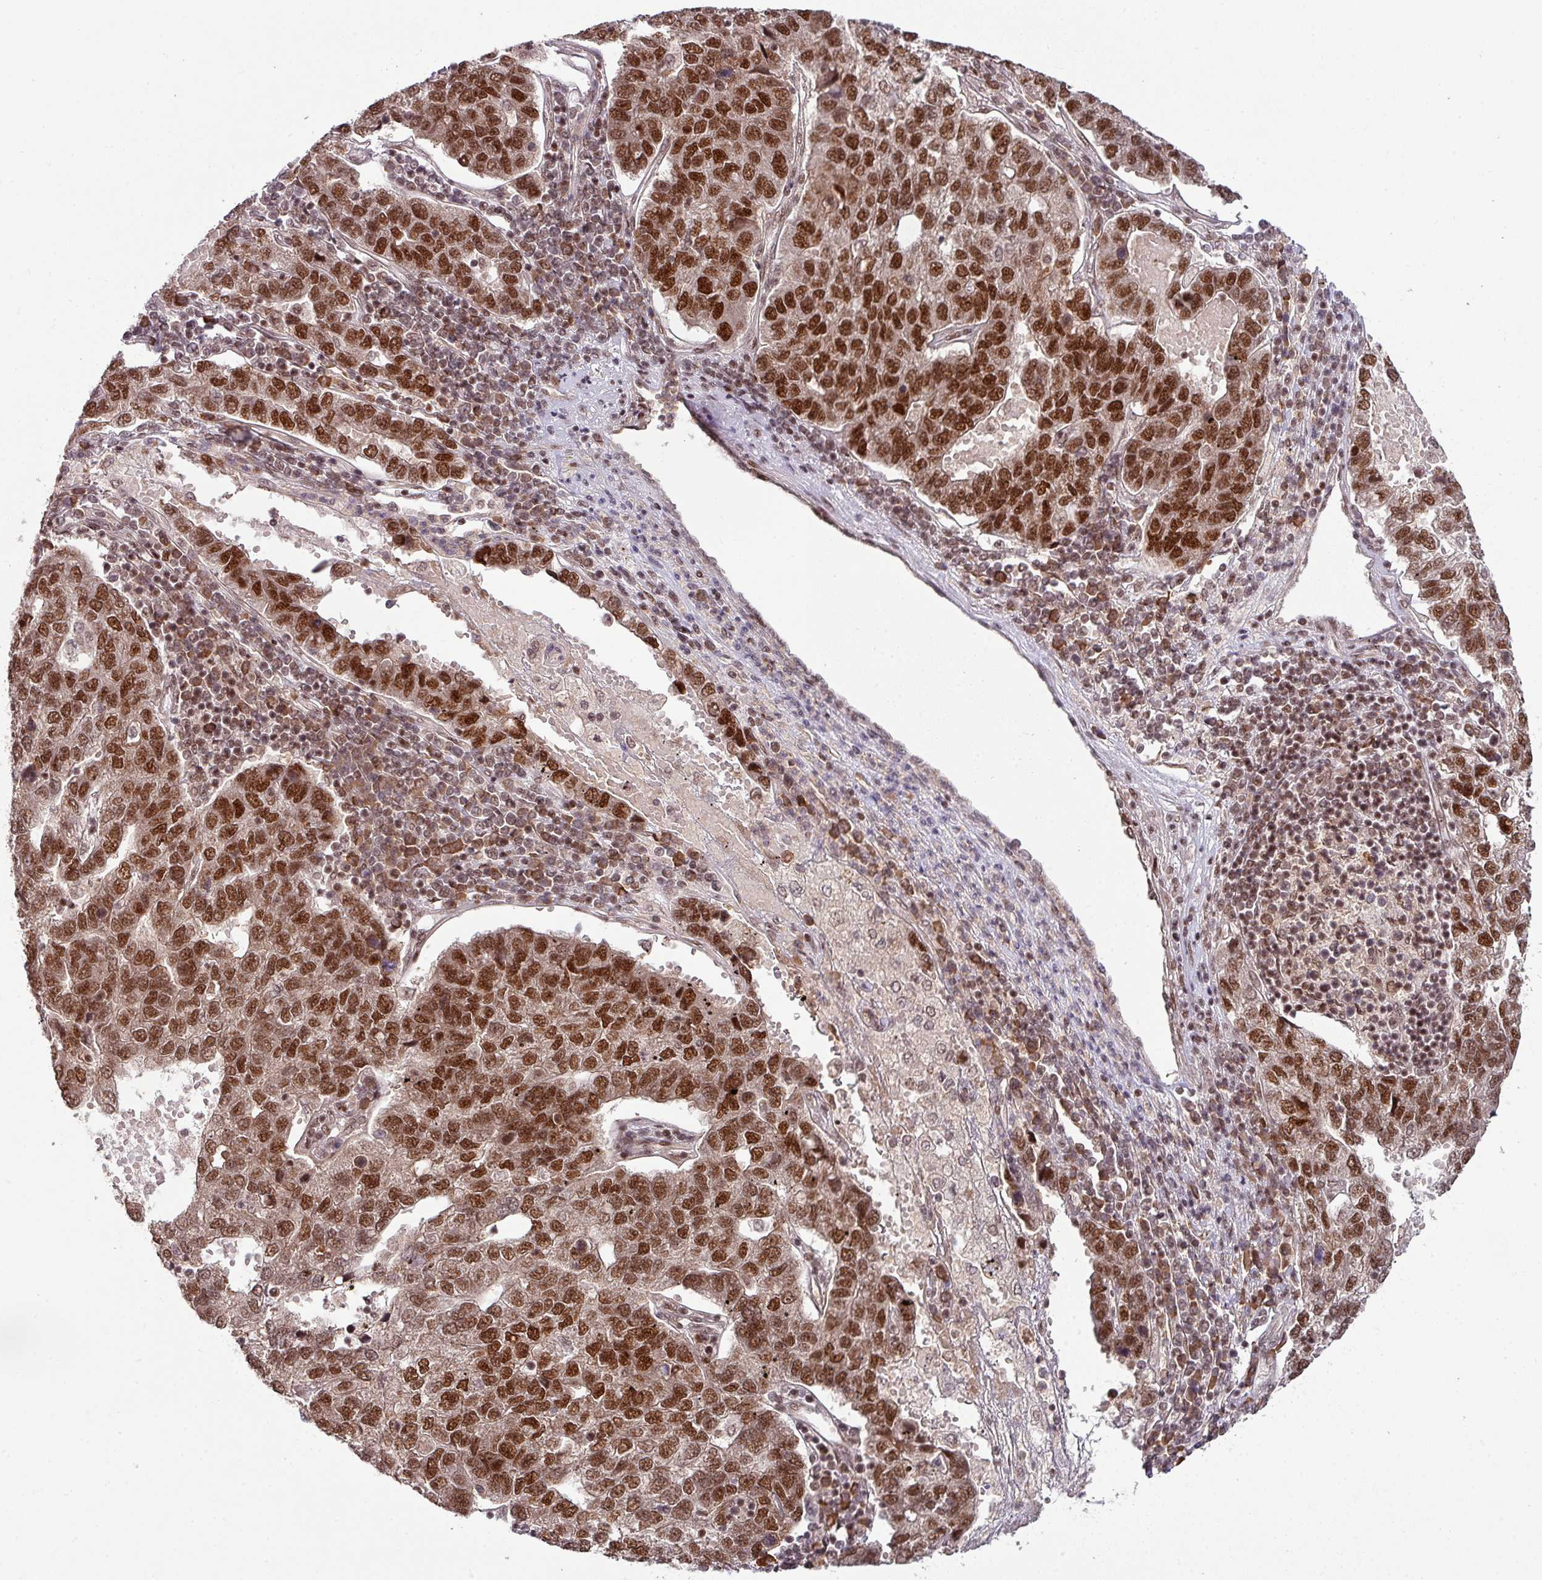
{"staining": {"intensity": "strong", "quantity": ">75%", "location": "nuclear"}, "tissue": "pancreatic cancer", "cell_type": "Tumor cells", "image_type": "cancer", "snomed": [{"axis": "morphology", "description": "Adenocarcinoma, NOS"}, {"axis": "topography", "description": "Pancreas"}], "caption": "A photomicrograph of adenocarcinoma (pancreatic) stained for a protein shows strong nuclear brown staining in tumor cells.", "gene": "PHF23", "patient": {"sex": "female", "age": 61}}